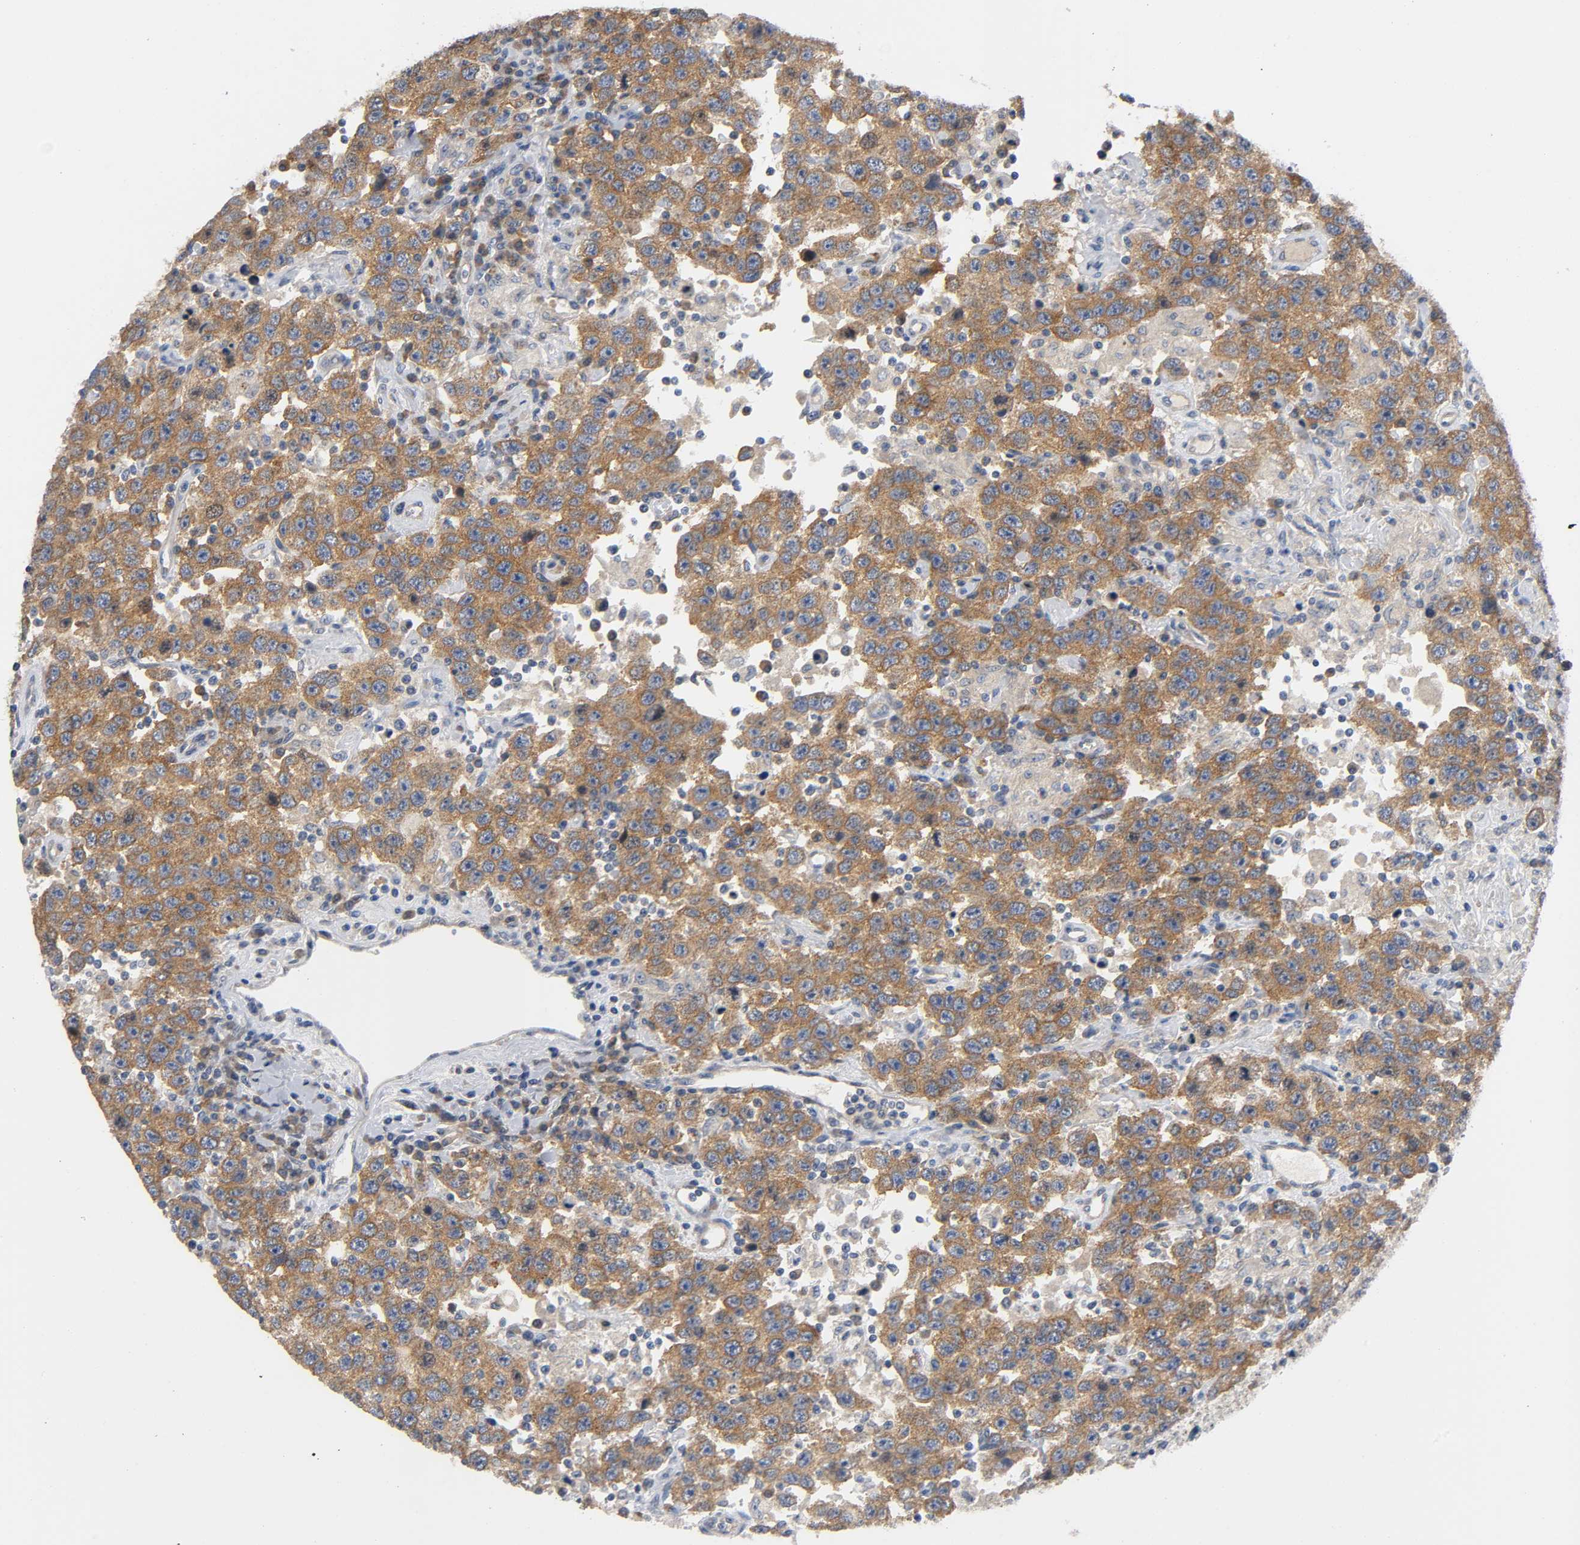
{"staining": {"intensity": "moderate", "quantity": ">75%", "location": "cytoplasmic/membranous"}, "tissue": "testis cancer", "cell_type": "Tumor cells", "image_type": "cancer", "snomed": [{"axis": "morphology", "description": "Seminoma, NOS"}, {"axis": "topography", "description": "Testis"}], "caption": "Brown immunohistochemical staining in human seminoma (testis) displays moderate cytoplasmic/membranous positivity in approximately >75% of tumor cells.", "gene": "HDAC6", "patient": {"sex": "male", "age": 41}}